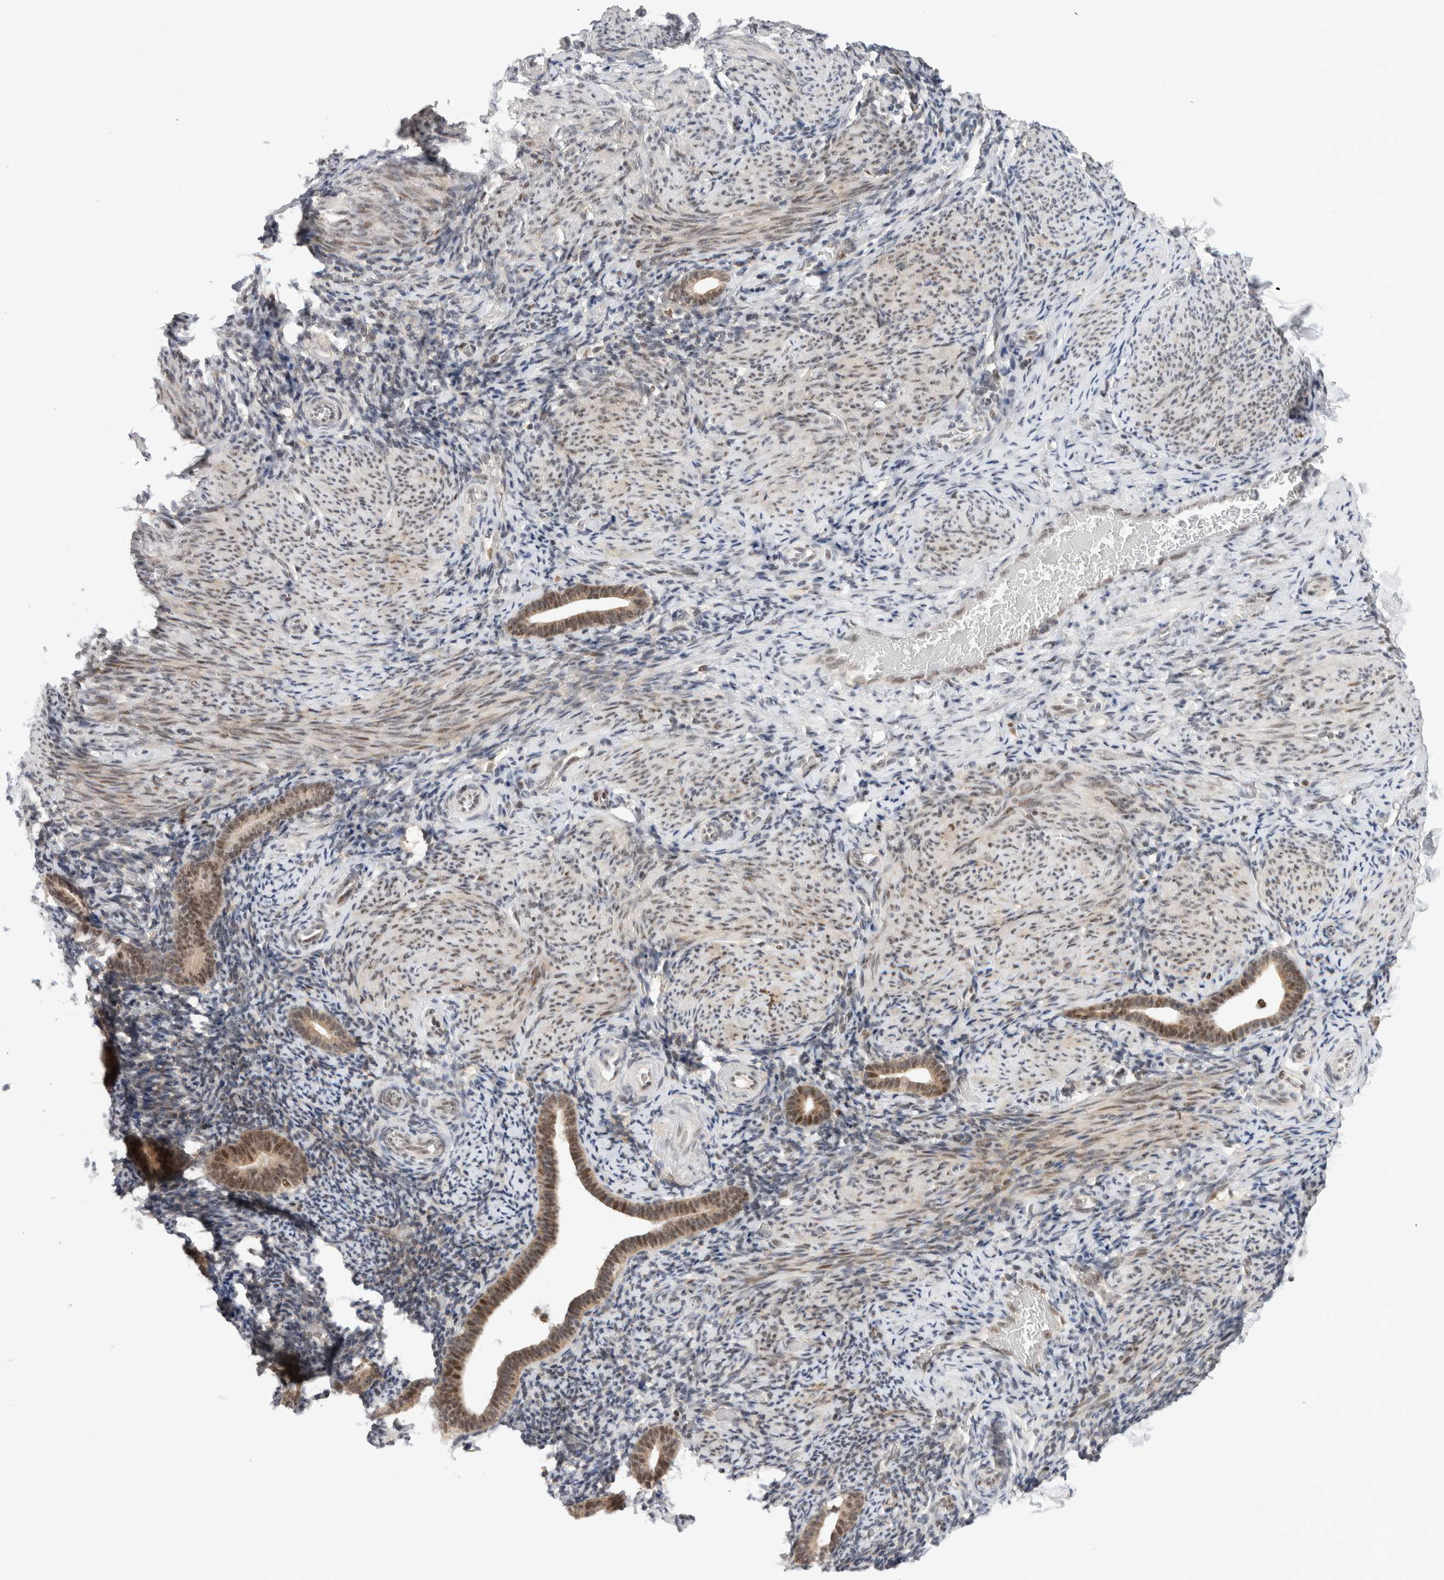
{"staining": {"intensity": "weak", "quantity": "25%-75%", "location": "nuclear"}, "tissue": "endometrium", "cell_type": "Cells in endometrial stroma", "image_type": "normal", "snomed": [{"axis": "morphology", "description": "Normal tissue, NOS"}, {"axis": "topography", "description": "Endometrium"}], "caption": "DAB immunohistochemical staining of unremarkable human endometrium reveals weak nuclear protein staining in approximately 25%-75% of cells in endometrial stroma.", "gene": "ZNF521", "patient": {"sex": "female", "age": 51}}